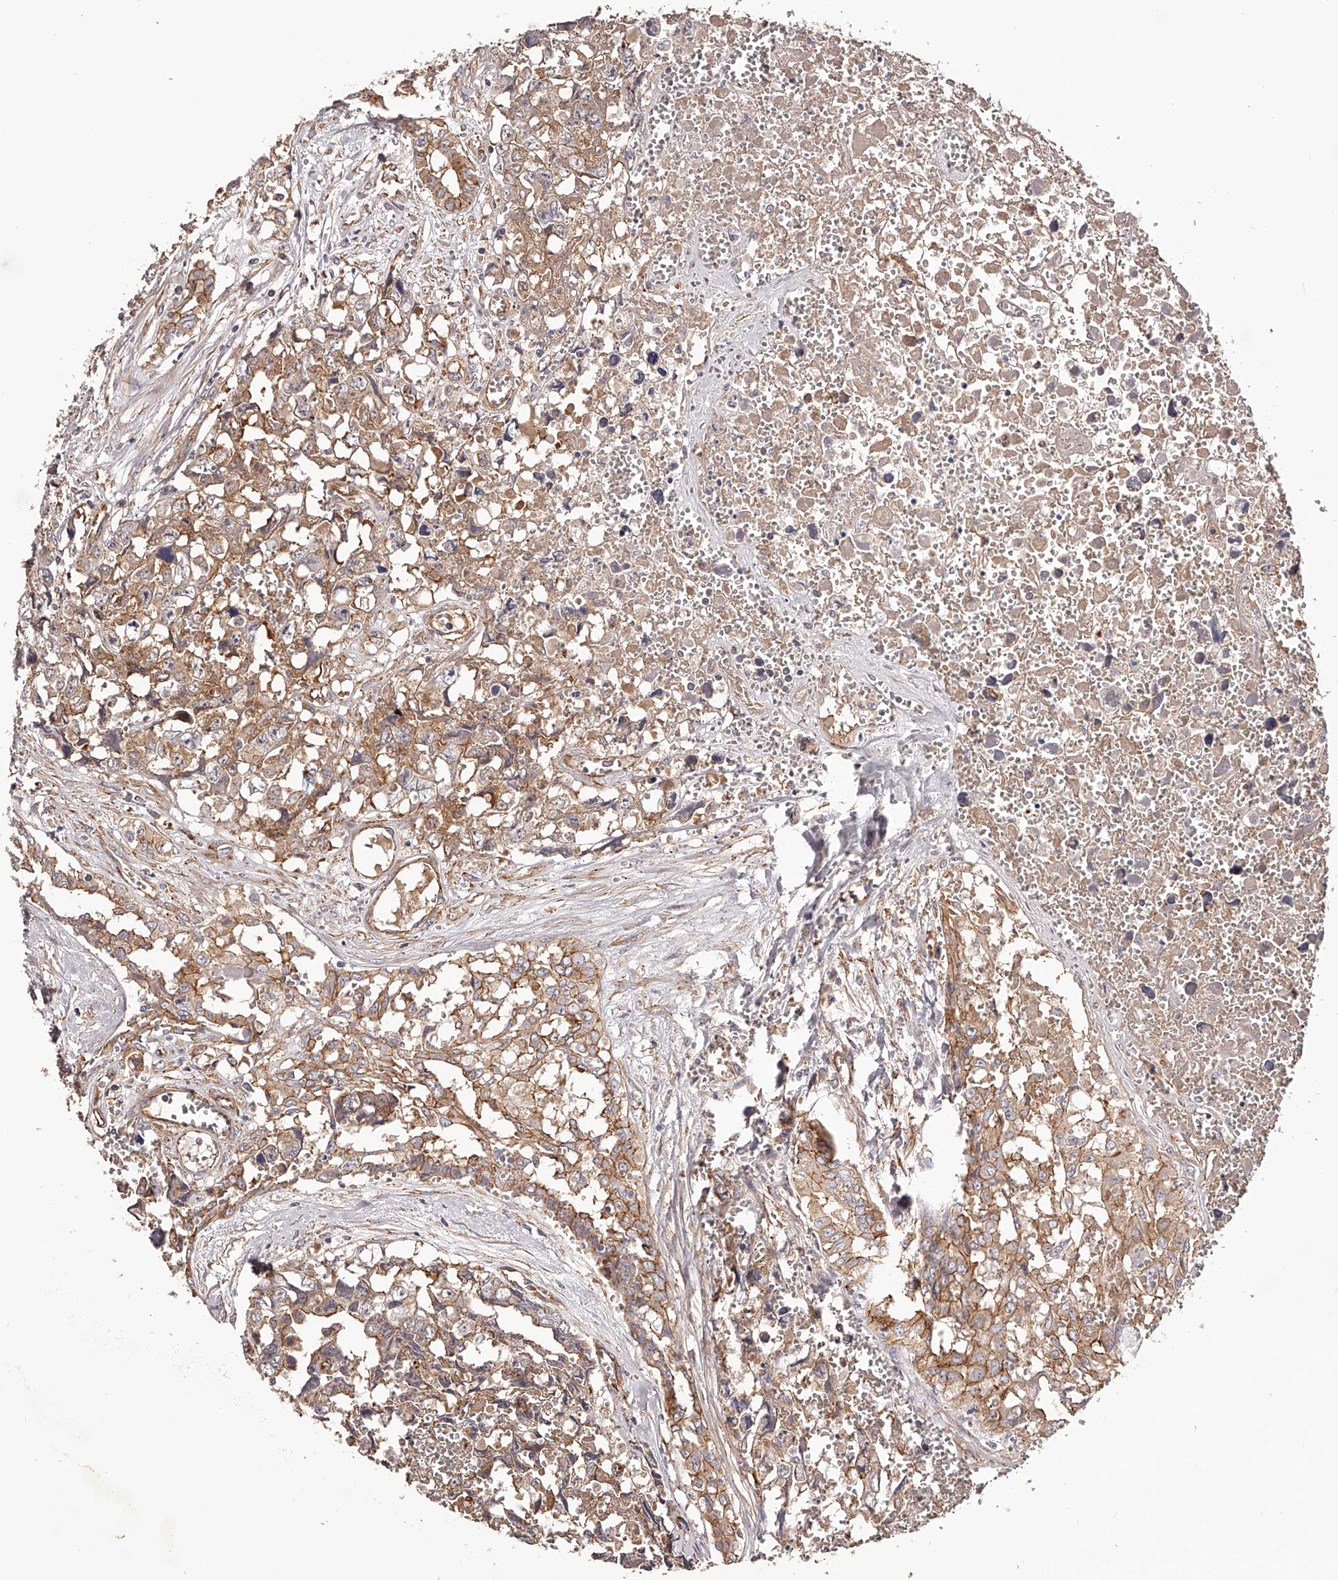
{"staining": {"intensity": "moderate", "quantity": ">75%", "location": "cytoplasmic/membranous"}, "tissue": "testis cancer", "cell_type": "Tumor cells", "image_type": "cancer", "snomed": [{"axis": "morphology", "description": "Carcinoma, Embryonal, NOS"}, {"axis": "topography", "description": "Testis"}], "caption": "A micrograph of testis cancer (embryonal carcinoma) stained for a protein exhibits moderate cytoplasmic/membranous brown staining in tumor cells.", "gene": "LTV1", "patient": {"sex": "male", "age": 31}}